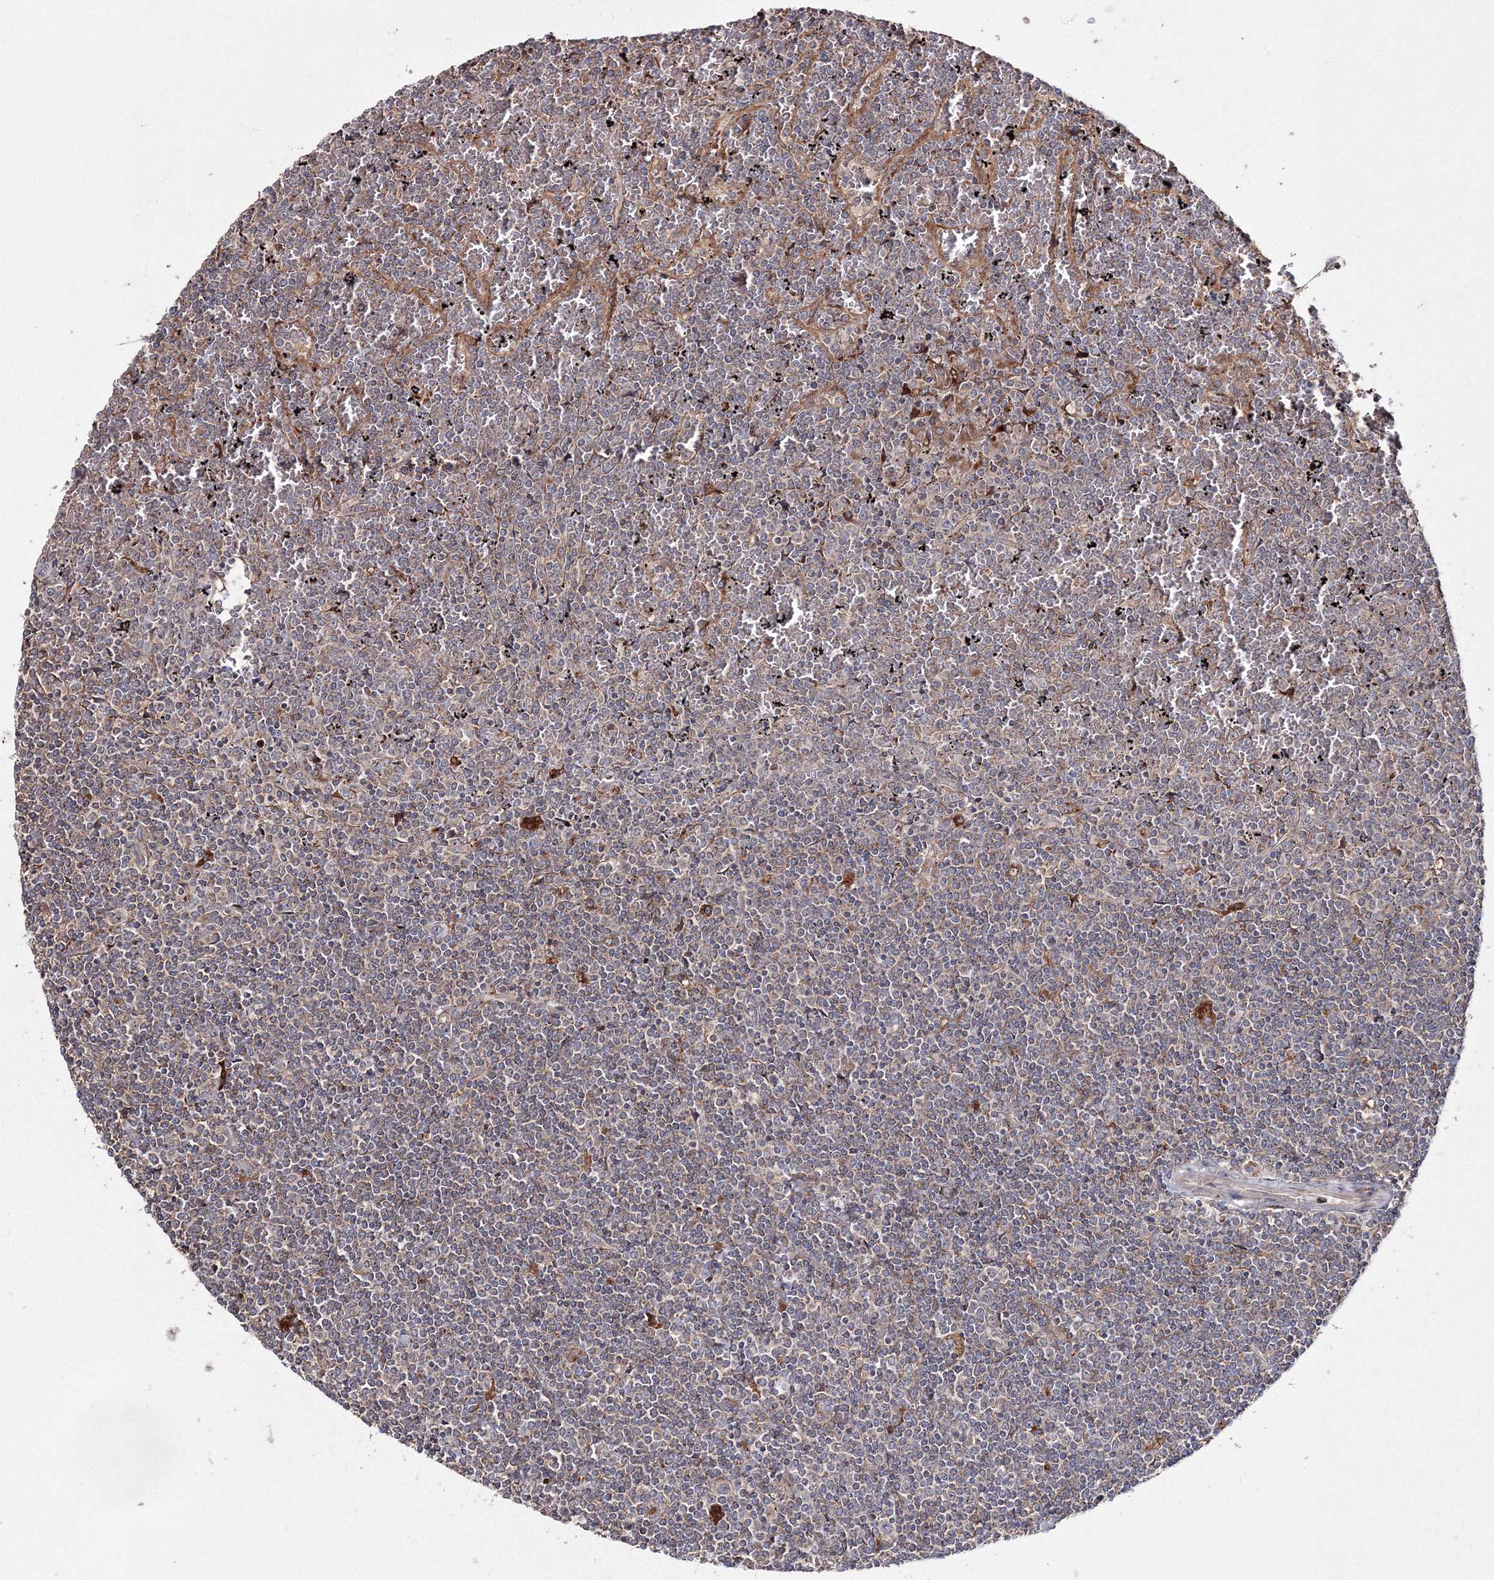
{"staining": {"intensity": "weak", "quantity": "25%-75%", "location": "cytoplasmic/membranous"}, "tissue": "lymphoma", "cell_type": "Tumor cells", "image_type": "cancer", "snomed": [{"axis": "morphology", "description": "Malignant lymphoma, non-Hodgkin's type, Low grade"}, {"axis": "topography", "description": "Spleen"}], "caption": "Human low-grade malignant lymphoma, non-Hodgkin's type stained with a brown dye displays weak cytoplasmic/membranous positive expression in about 25%-75% of tumor cells.", "gene": "DDO", "patient": {"sex": "female", "age": 19}}